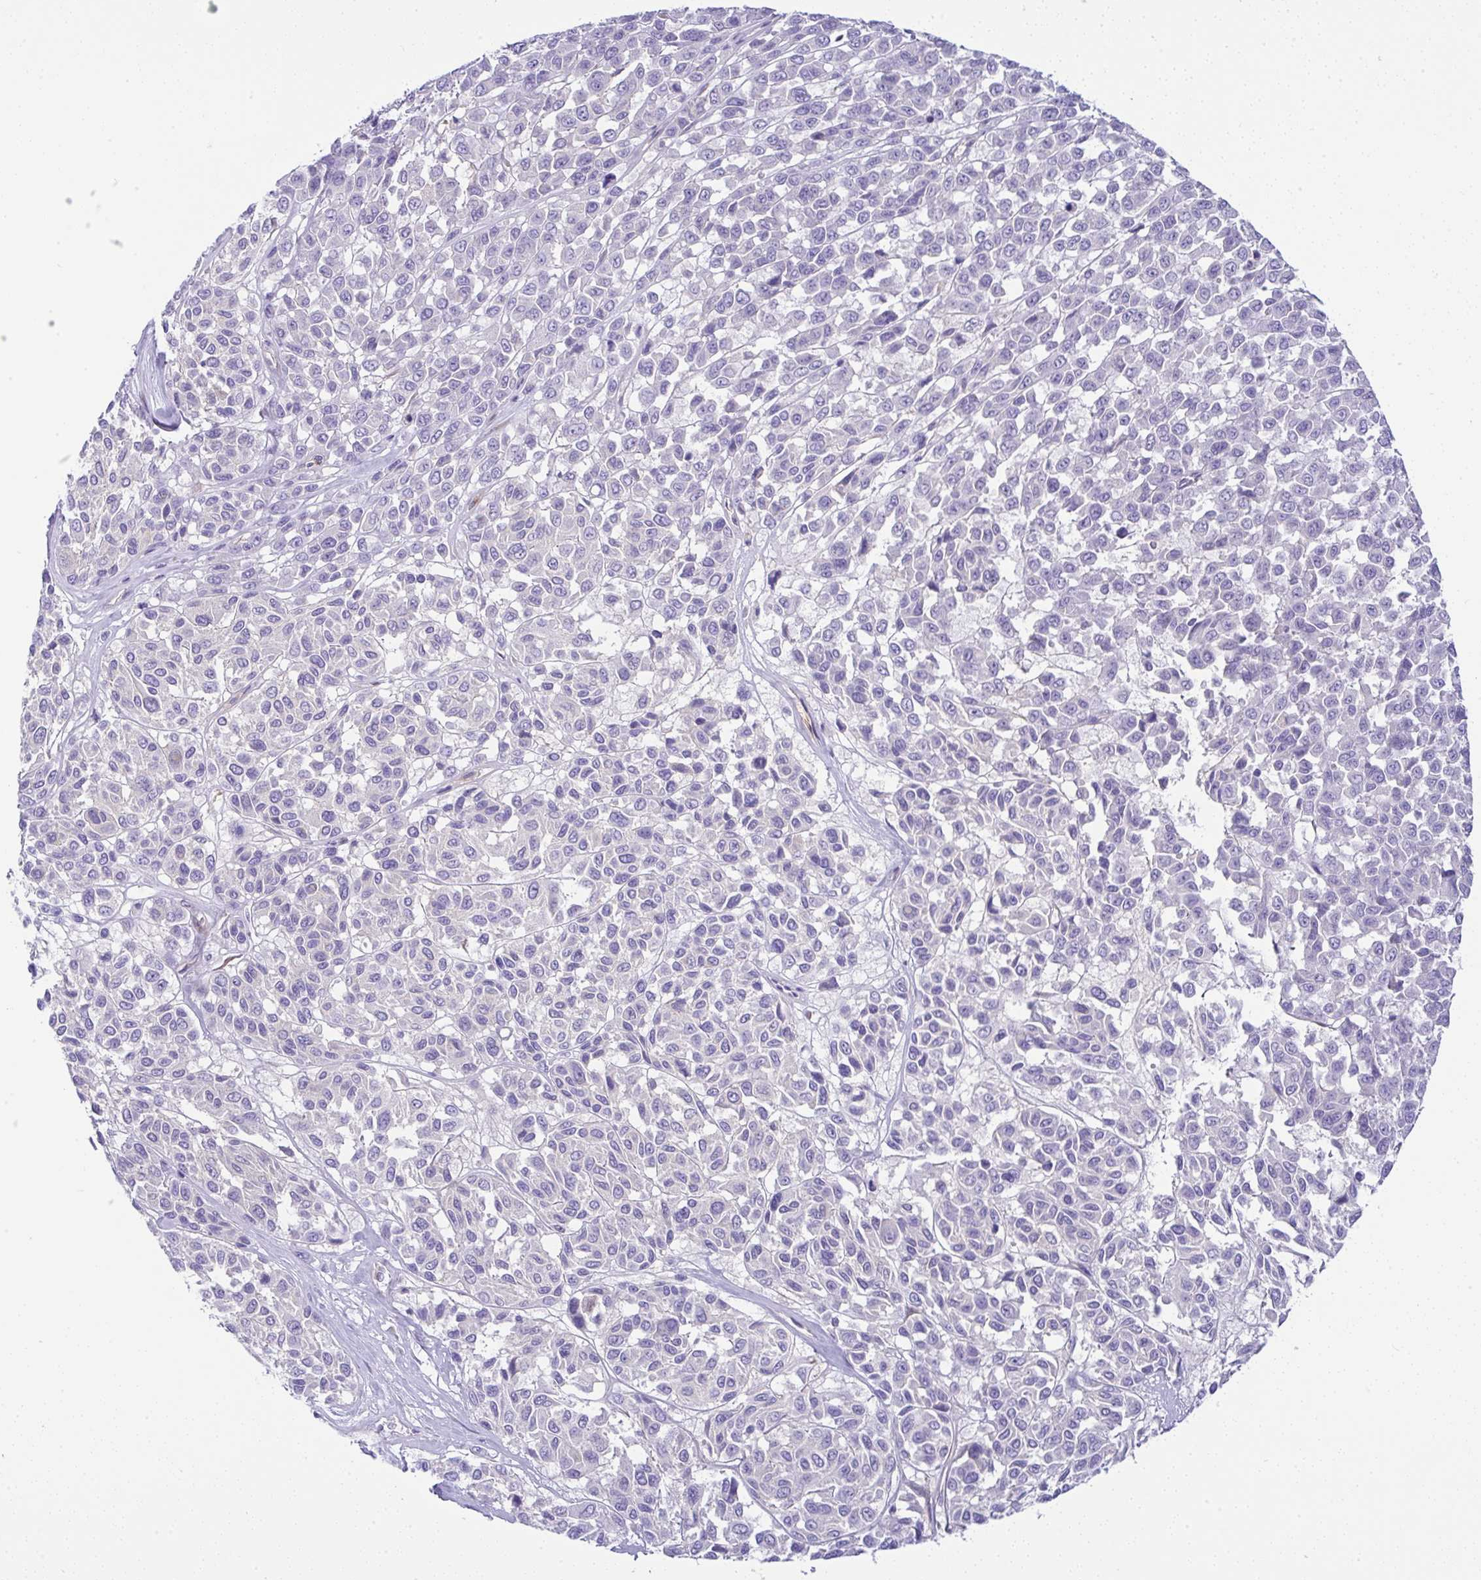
{"staining": {"intensity": "negative", "quantity": "none", "location": "none"}, "tissue": "melanoma", "cell_type": "Tumor cells", "image_type": "cancer", "snomed": [{"axis": "morphology", "description": "Malignant melanoma, NOS"}, {"axis": "topography", "description": "Skin"}], "caption": "This is a histopathology image of IHC staining of malignant melanoma, which shows no expression in tumor cells.", "gene": "FAM177A1", "patient": {"sex": "female", "age": 66}}